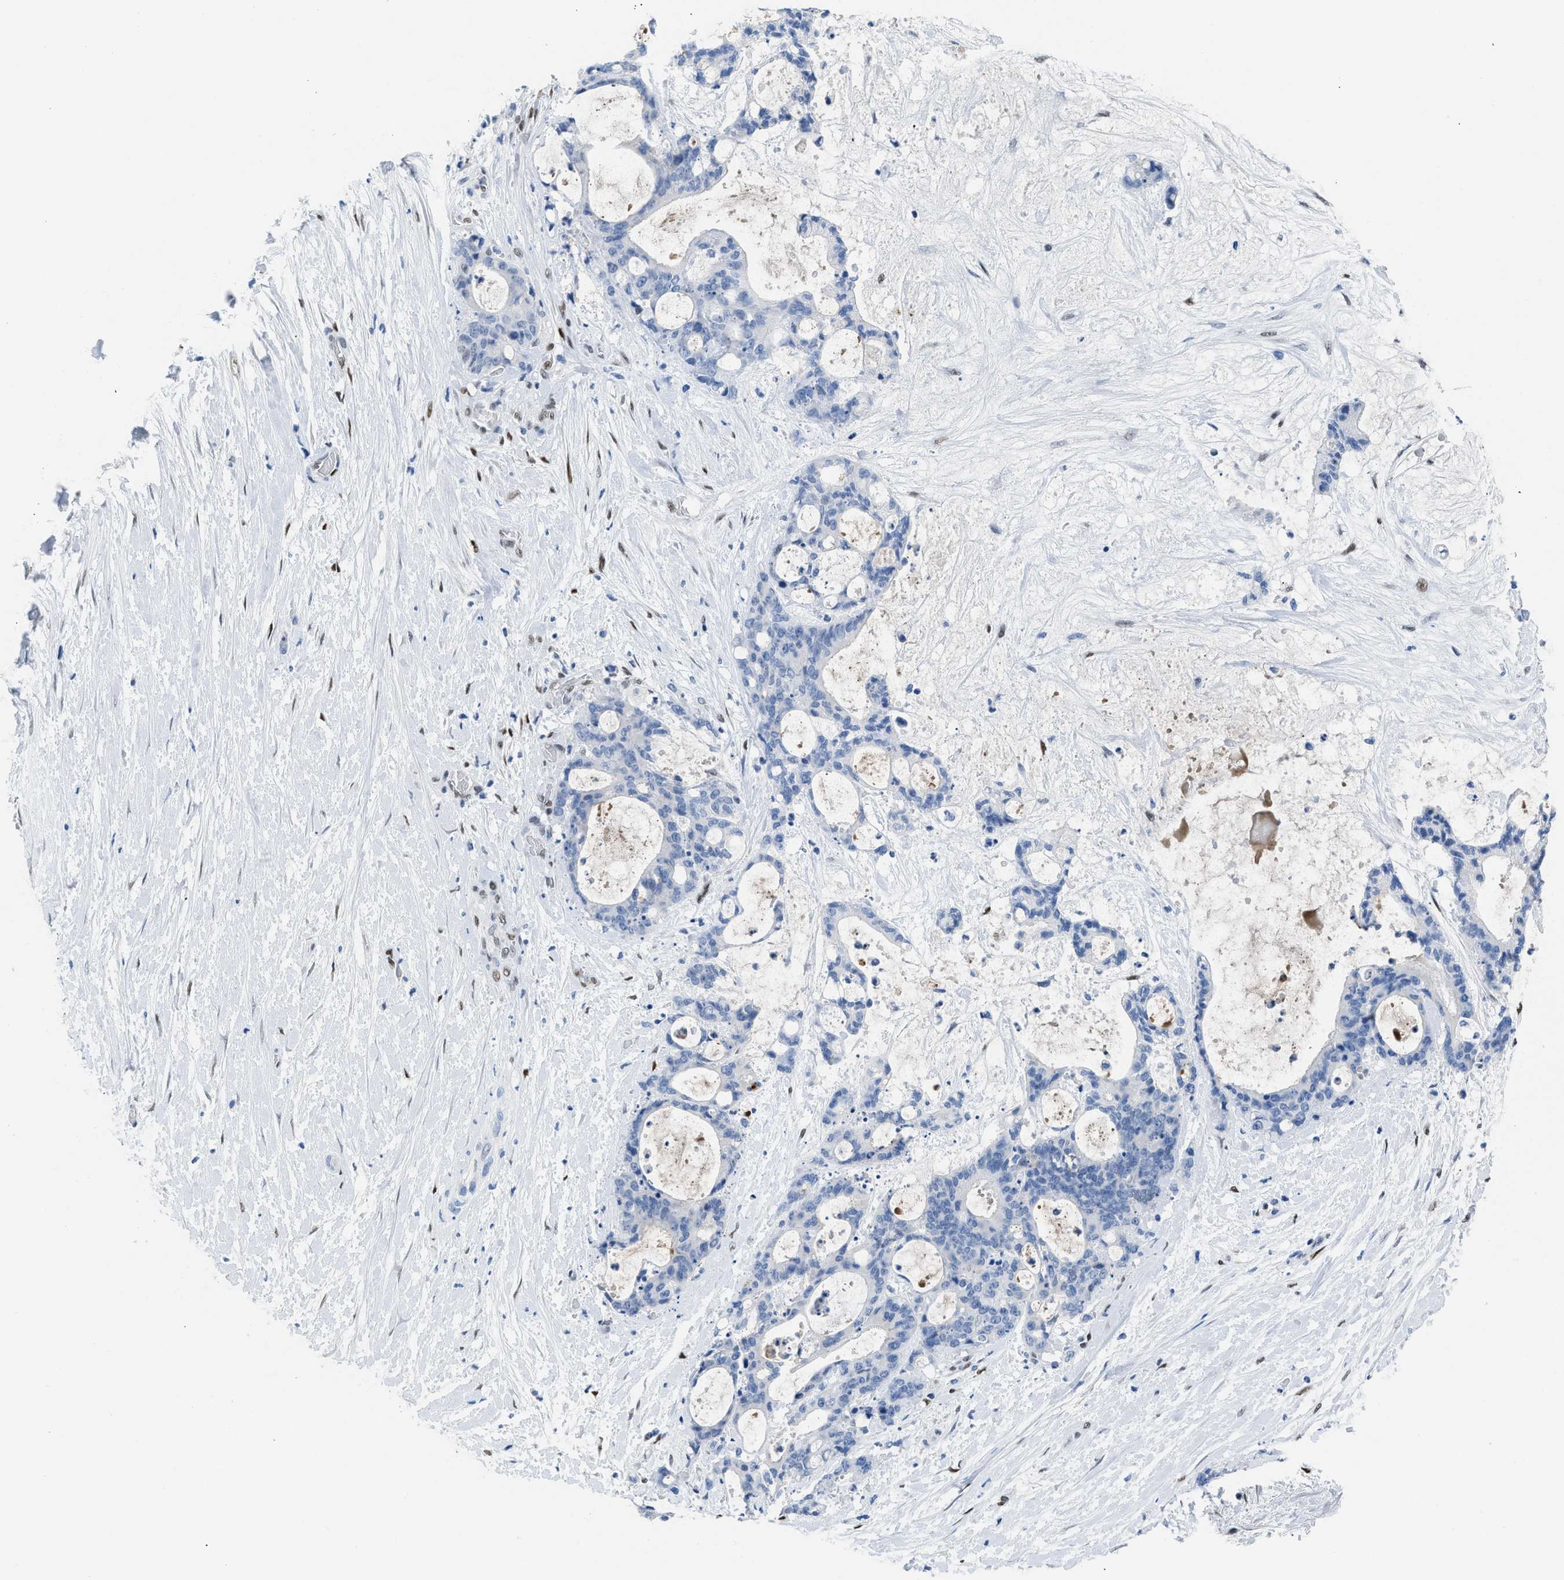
{"staining": {"intensity": "negative", "quantity": "none", "location": "none"}, "tissue": "liver cancer", "cell_type": "Tumor cells", "image_type": "cancer", "snomed": [{"axis": "morphology", "description": "Cholangiocarcinoma"}, {"axis": "topography", "description": "Liver"}], "caption": "Tumor cells are negative for brown protein staining in liver cancer (cholangiocarcinoma).", "gene": "LEF1", "patient": {"sex": "female", "age": 73}}